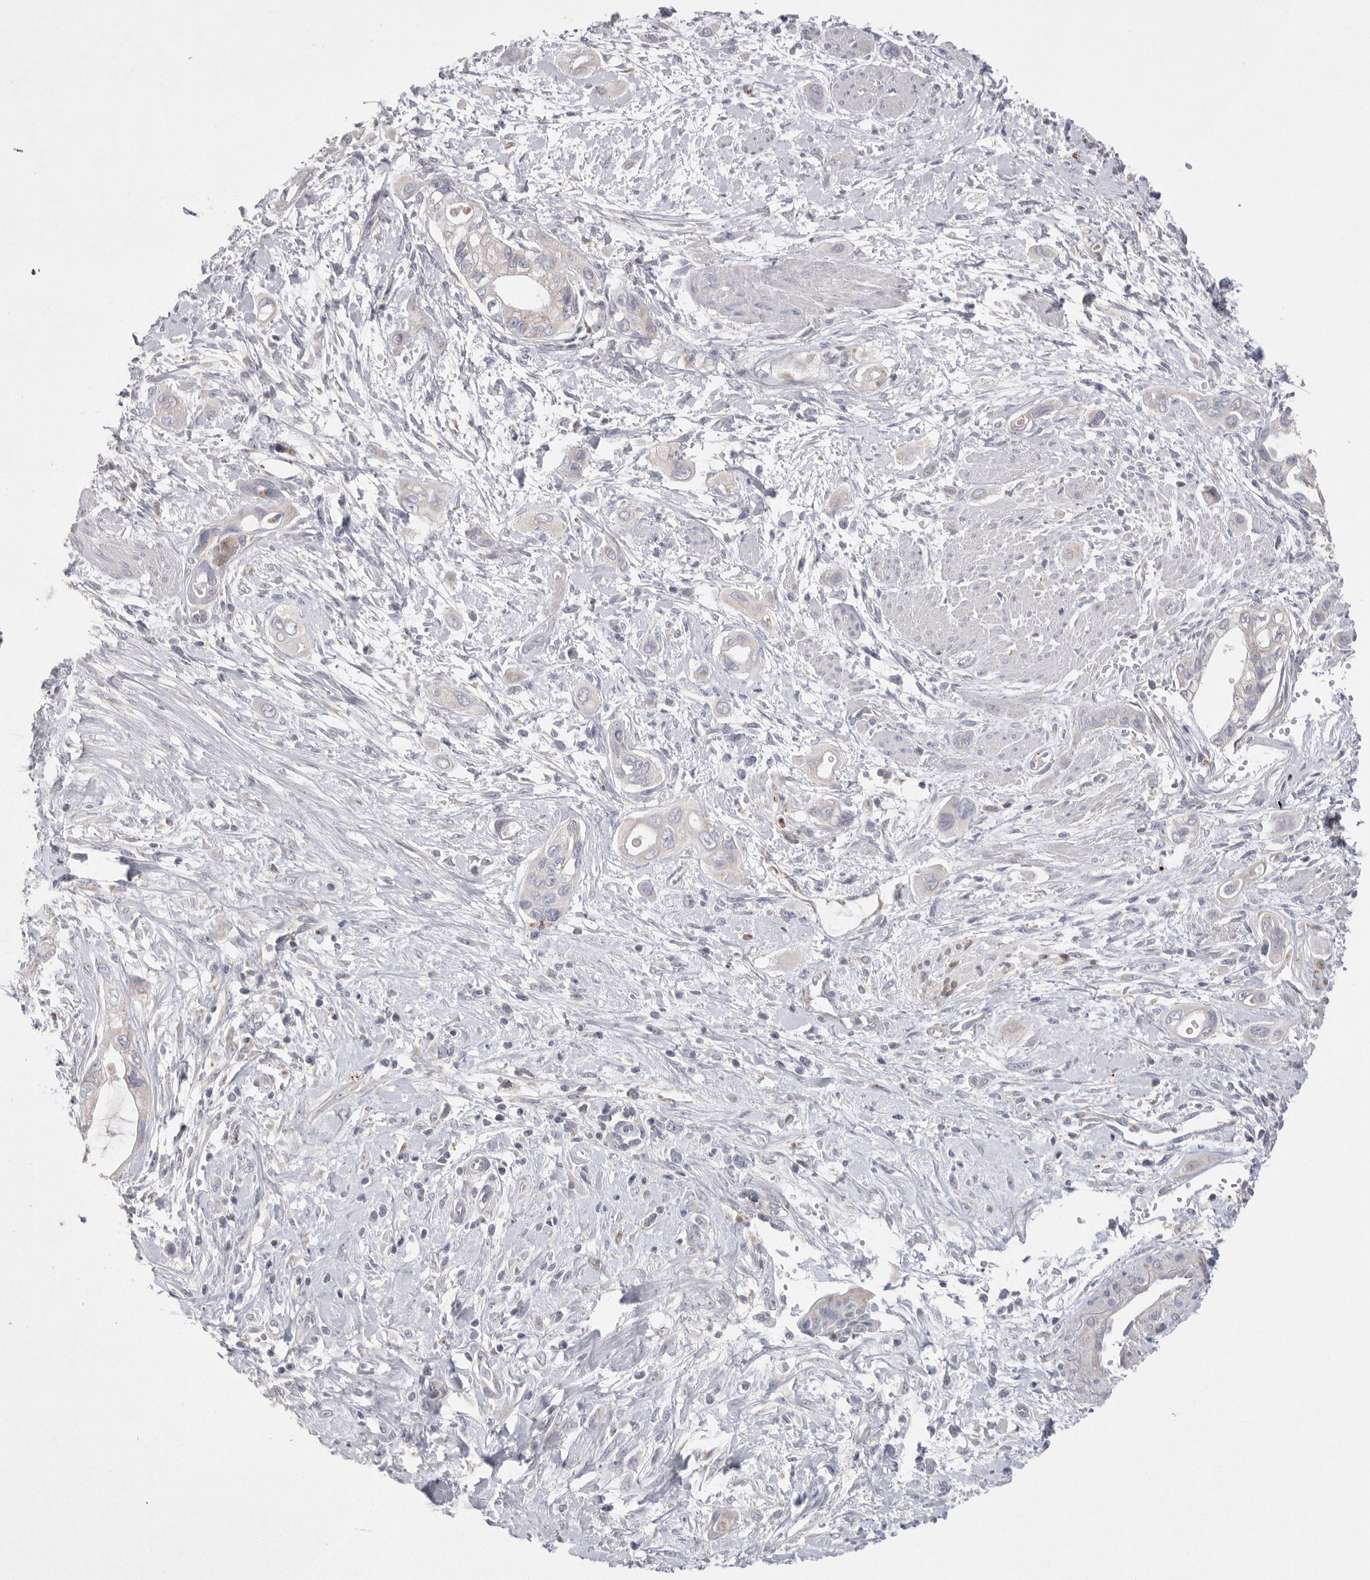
{"staining": {"intensity": "negative", "quantity": "none", "location": "none"}, "tissue": "pancreatic cancer", "cell_type": "Tumor cells", "image_type": "cancer", "snomed": [{"axis": "morphology", "description": "Adenocarcinoma, NOS"}, {"axis": "topography", "description": "Pancreas"}], "caption": "Image shows no protein staining in tumor cells of pancreatic cancer (adenocarcinoma) tissue. (Stains: DAB immunohistochemistry with hematoxylin counter stain, Microscopy: brightfield microscopy at high magnification).", "gene": "VDAC3", "patient": {"sex": "male", "age": 59}}